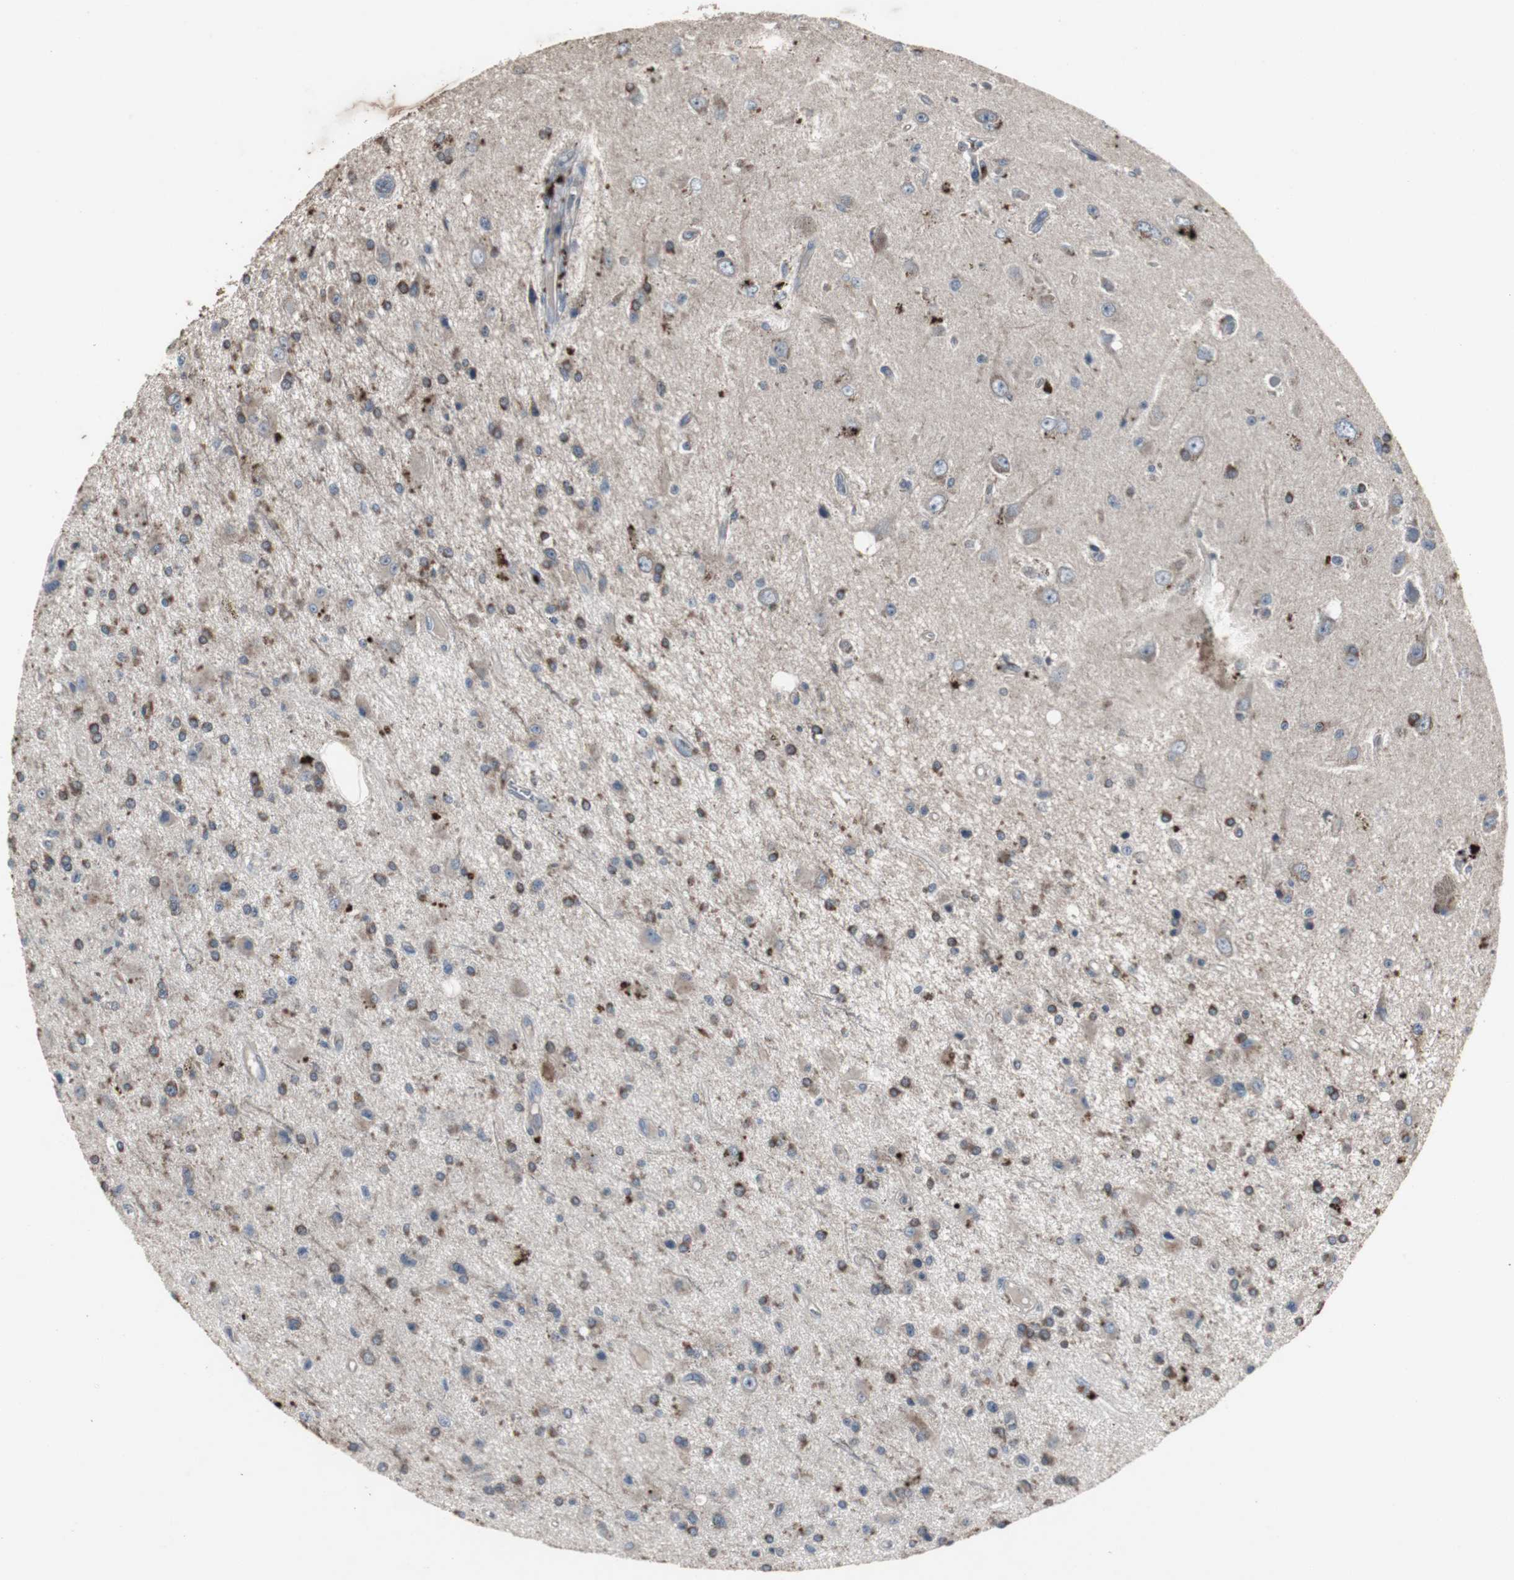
{"staining": {"intensity": "moderate", "quantity": "25%-75%", "location": "cytoplasmic/membranous"}, "tissue": "glioma", "cell_type": "Tumor cells", "image_type": "cancer", "snomed": [{"axis": "morphology", "description": "Glioma, malignant, Low grade"}, {"axis": "topography", "description": "Brain"}], "caption": "Immunohistochemical staining of malignant glioma (low-grade) shows moderate cytoplasmic/membranous protein expression in about 25%-75% of tumor cells. (Stains: DAB in brown, nuclei in blue, Microscopy: brightfield microscopy at high magnification).", "gene": "ACAA1", "patient": {"sex": "male", "age": 58}}